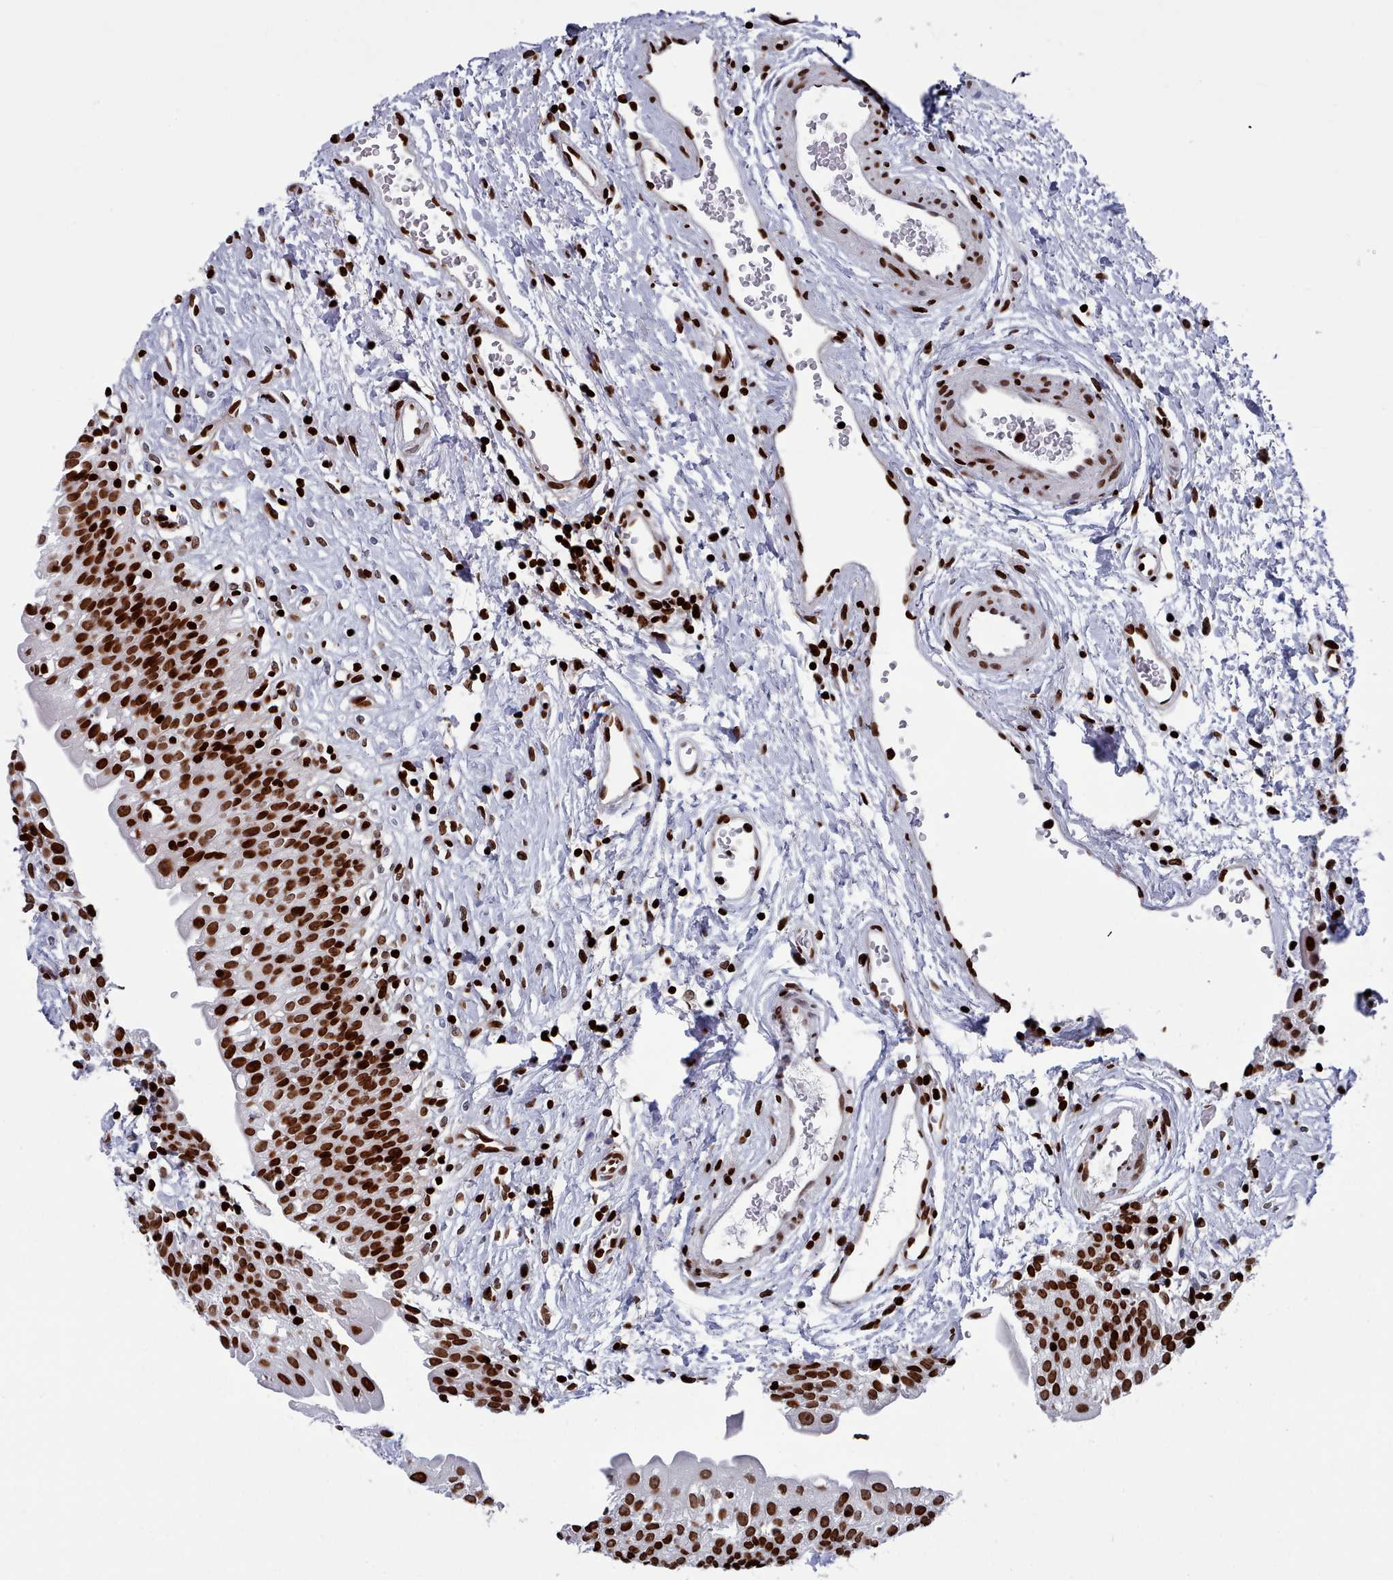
{"staining": {"intensity": "strong", "quantity": ">75%", "location": "nuclear"}, "tissue": "urinary bladder", "cell_type": "Urothelial cells", "image_type": "normal", "snomed": [{"axis": "morphology", "description": "Normal tissue, NOS"}, {"axis": "topography", "description": "Urinary bladder"}], "caption": "Approximately >75% of urothelial cells in benign urinary bladder demonstrate strong nuclear protein positivity as visualized by brown immunohistochemical staining.", "gene": "PCDHB11", "patient": {"sex": "male", "age": 51}}